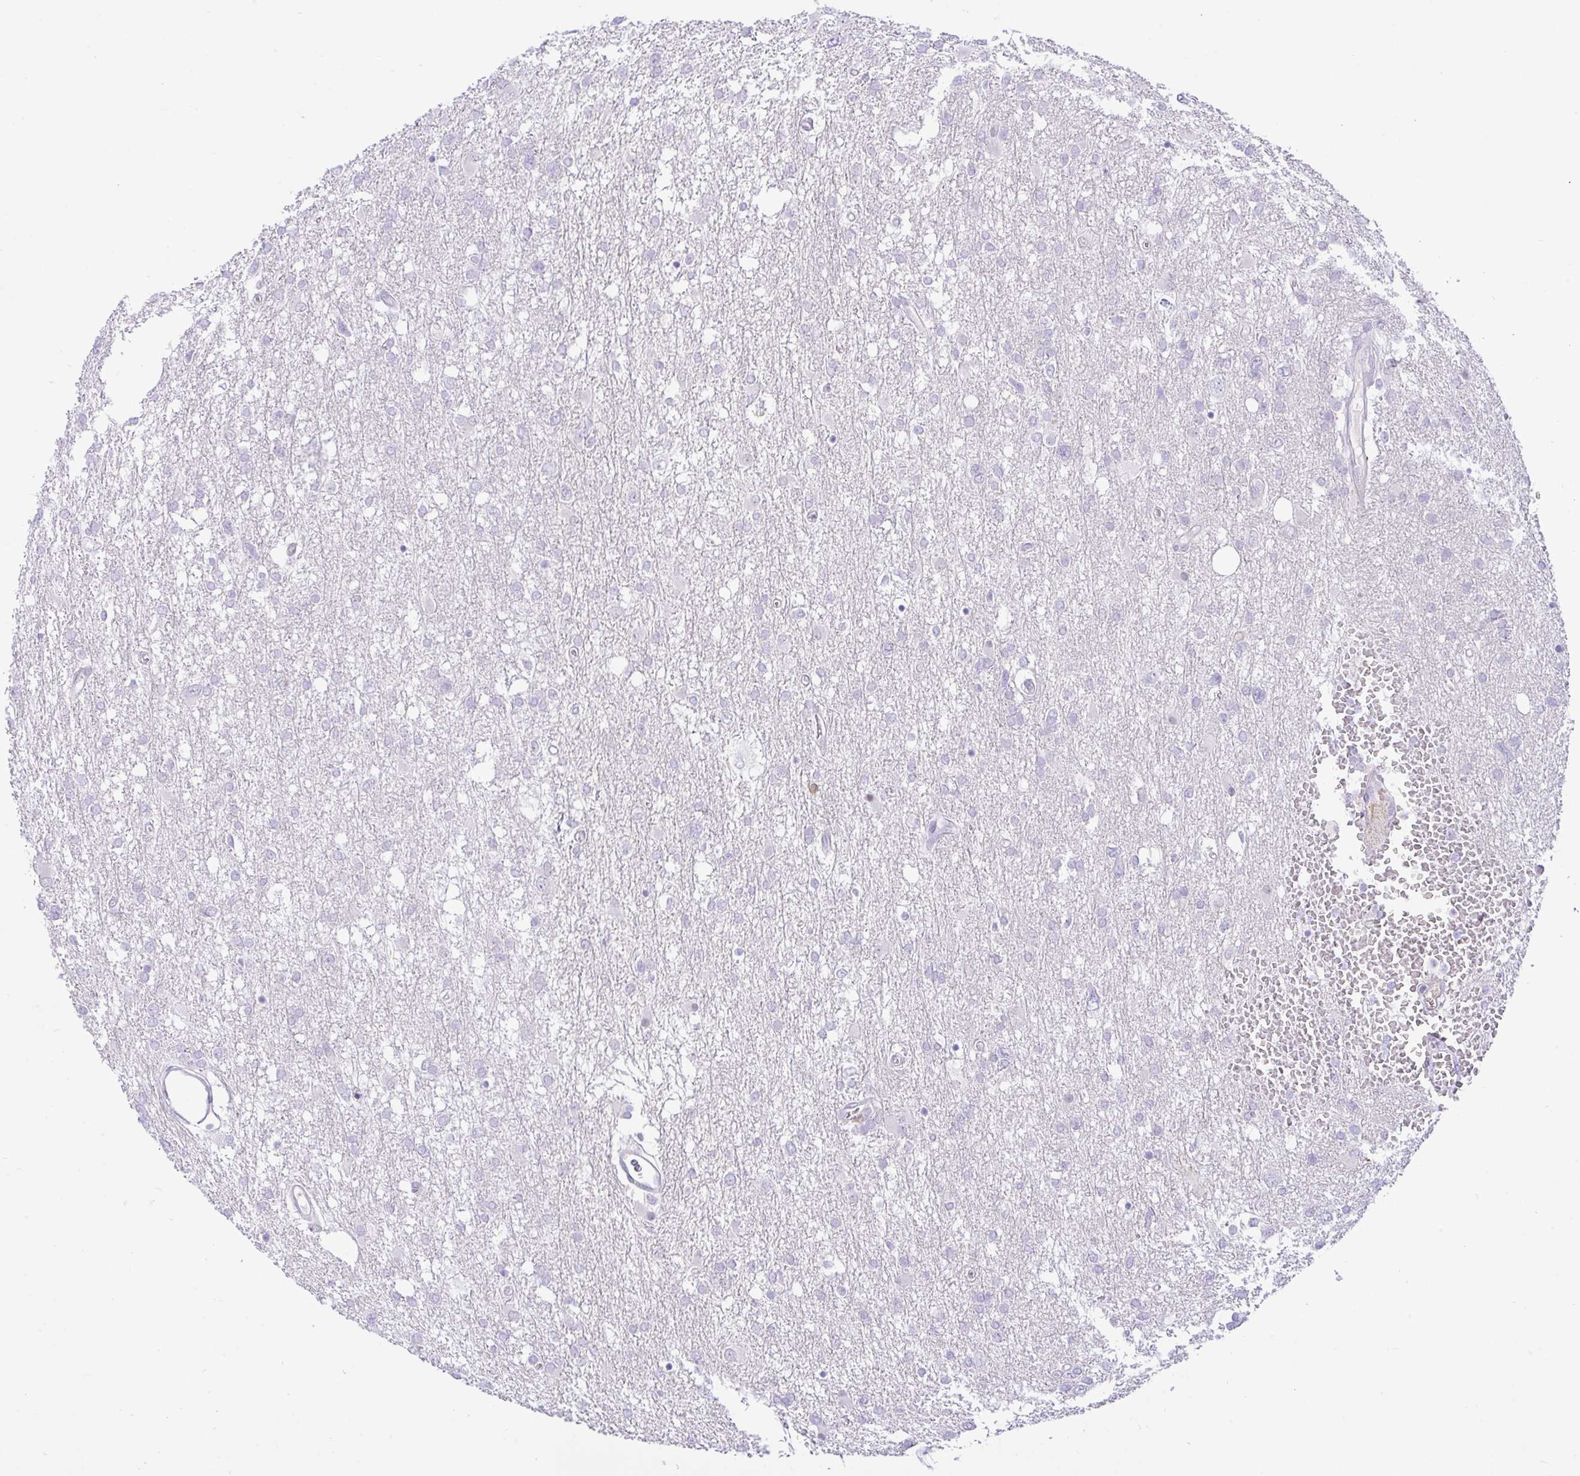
{"staining": {"intensity": "negative", "quantity": "none", "location": "none"}, "tissue": "glioma", "cell_type": "Tumor cells", "image_type": "cancer", "snomed": [{"axis": "morphology", "description": "Glioma, malignant, High grade"}, {"axis": "topography", "description": "Brain"}], "caption": "This is a micrograph of immunohistochemistry (IHC) staining of glioma, which shows no expression in tumor cells. (DAB (3,3'-diaminobenzidine) IHC visualized using brightfield microscopy, high magnification).", "gene": "ZNF101", "patient": {"sex": "male", "age": 61}}